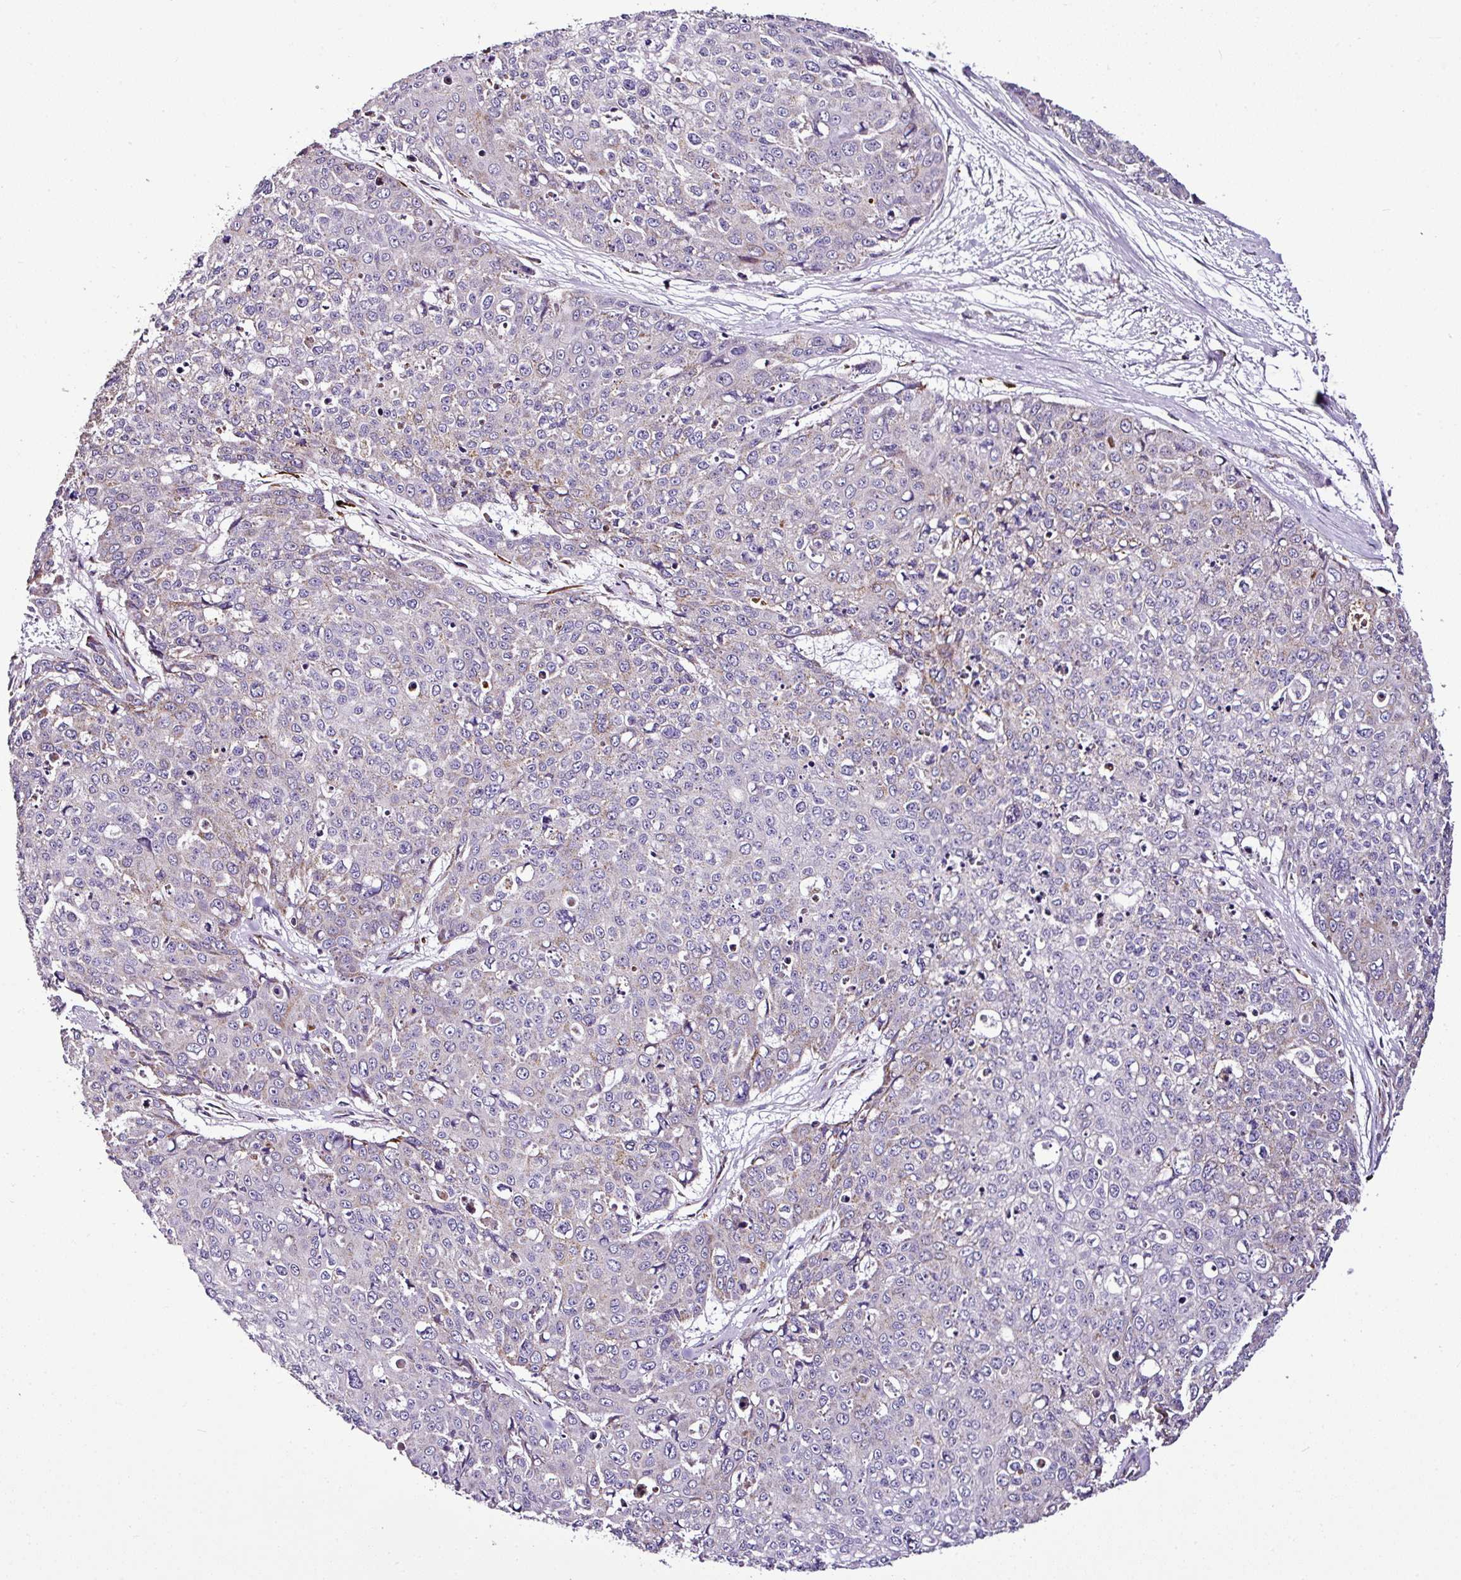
{"staining": {"intensity": "weak", "quantity": "<25%", "location": "cytoplasmic/membranous"}, "tissue": "skin cancer", "cell_type": "Tumor cells", "image_type": "cancer", "snomed": [{"axis": "morphology", "description": "Squamous cell carcinoma, NOS"}, {"axis": "topography", "description": "Skin"}], "caption": "The image displays no significant positivity in tumor cells of skin cancer.", "gene": "DPAGT1", "patient": {"sex": "male", "age": 71}}